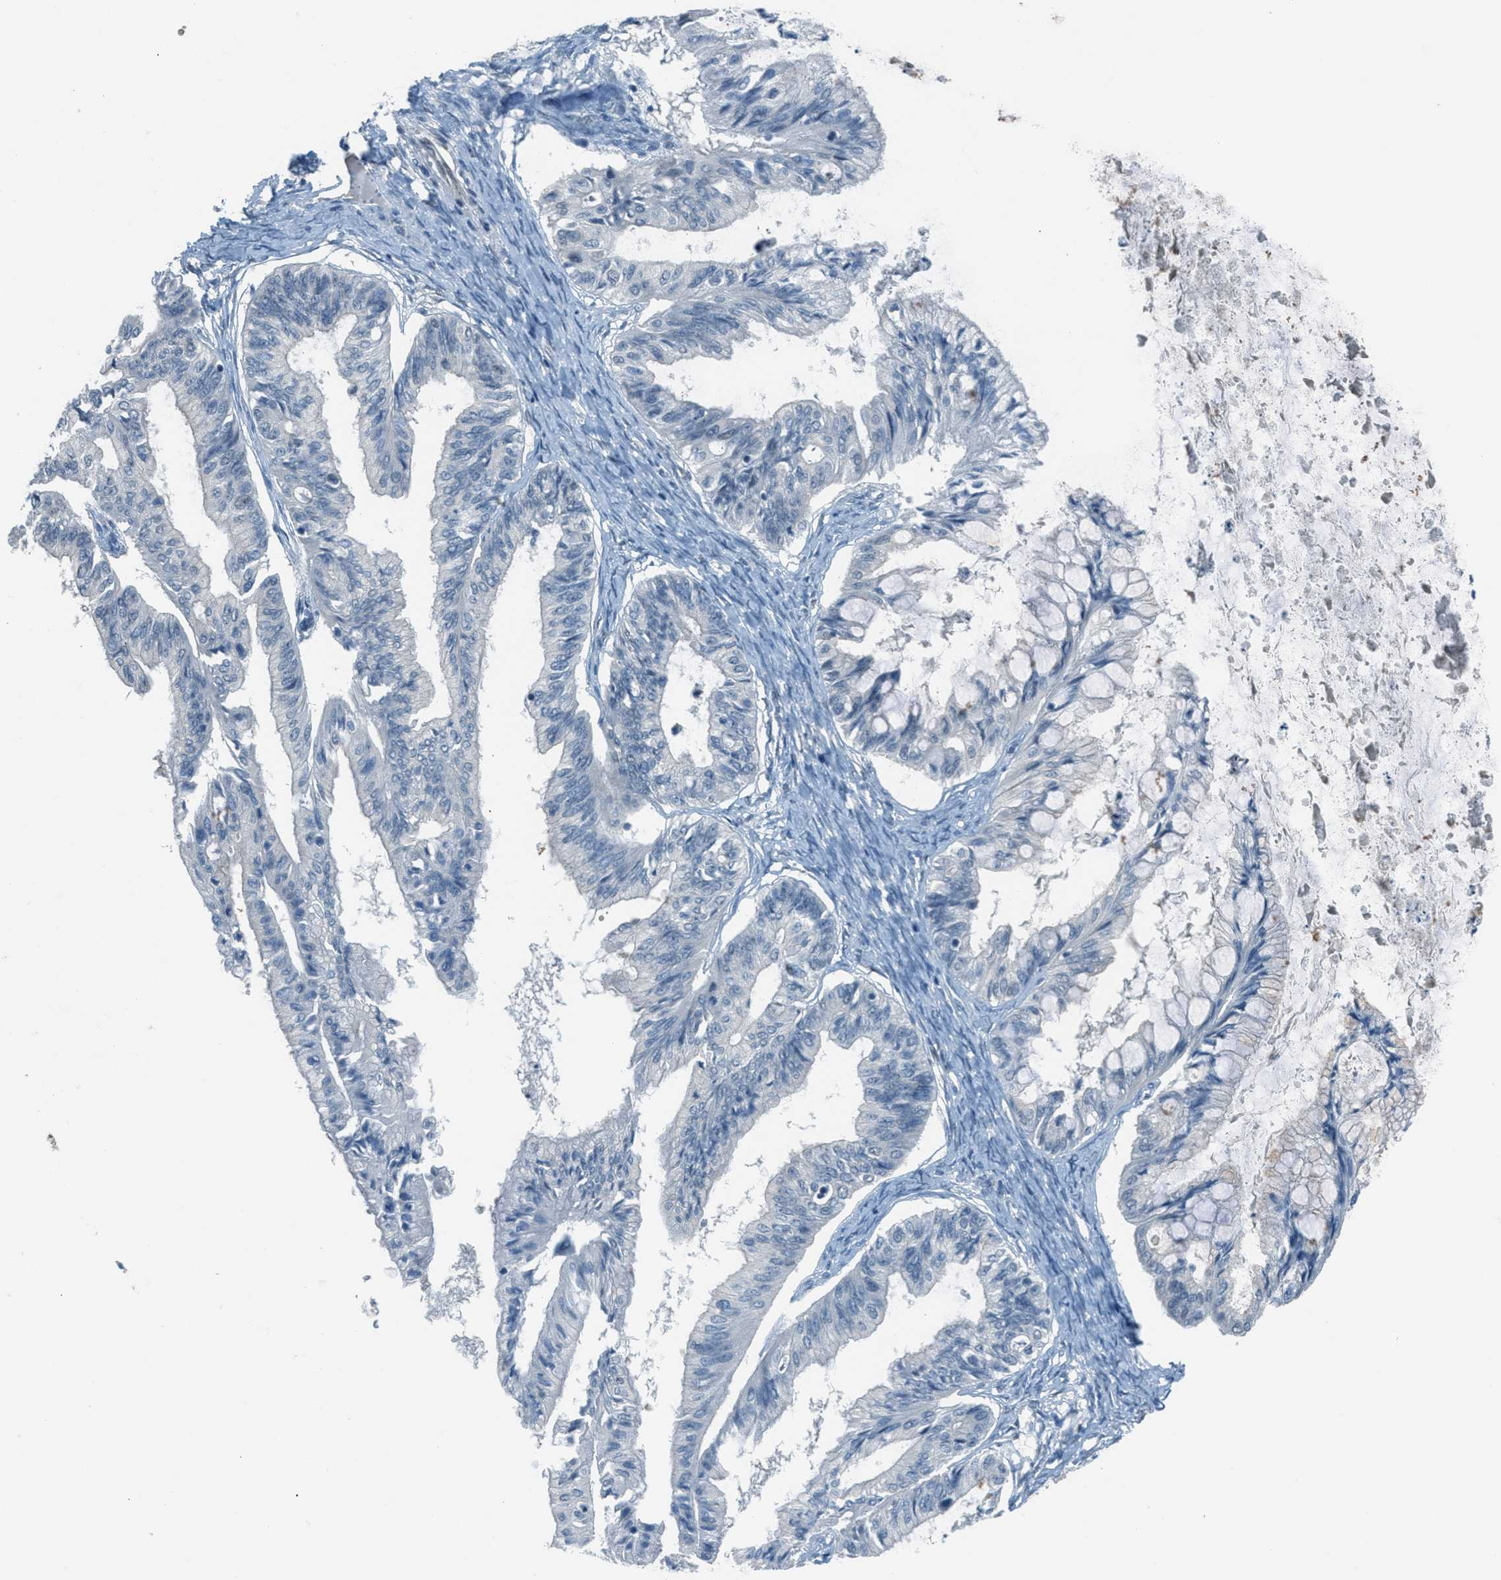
{"staining": {"intensity": "negative", "quantity": "none", "location": "none"}, "tissue": "ovarian cancer", "cell_type": "Tumor cells", "image_type": "cancer", "snomed": [{"axis": "morphology", "description": "Cystadenocarcinoma, mucinous, NOS"}, {"axis": "topography", "description": "Ovary"}], "caption": "Tumor cells are negative for brown protein staining in ovarian cancer (mucinous cystadenocarcinoma).", "gene": "TCF3", "patient": {"sex": "female", "age": 57}}